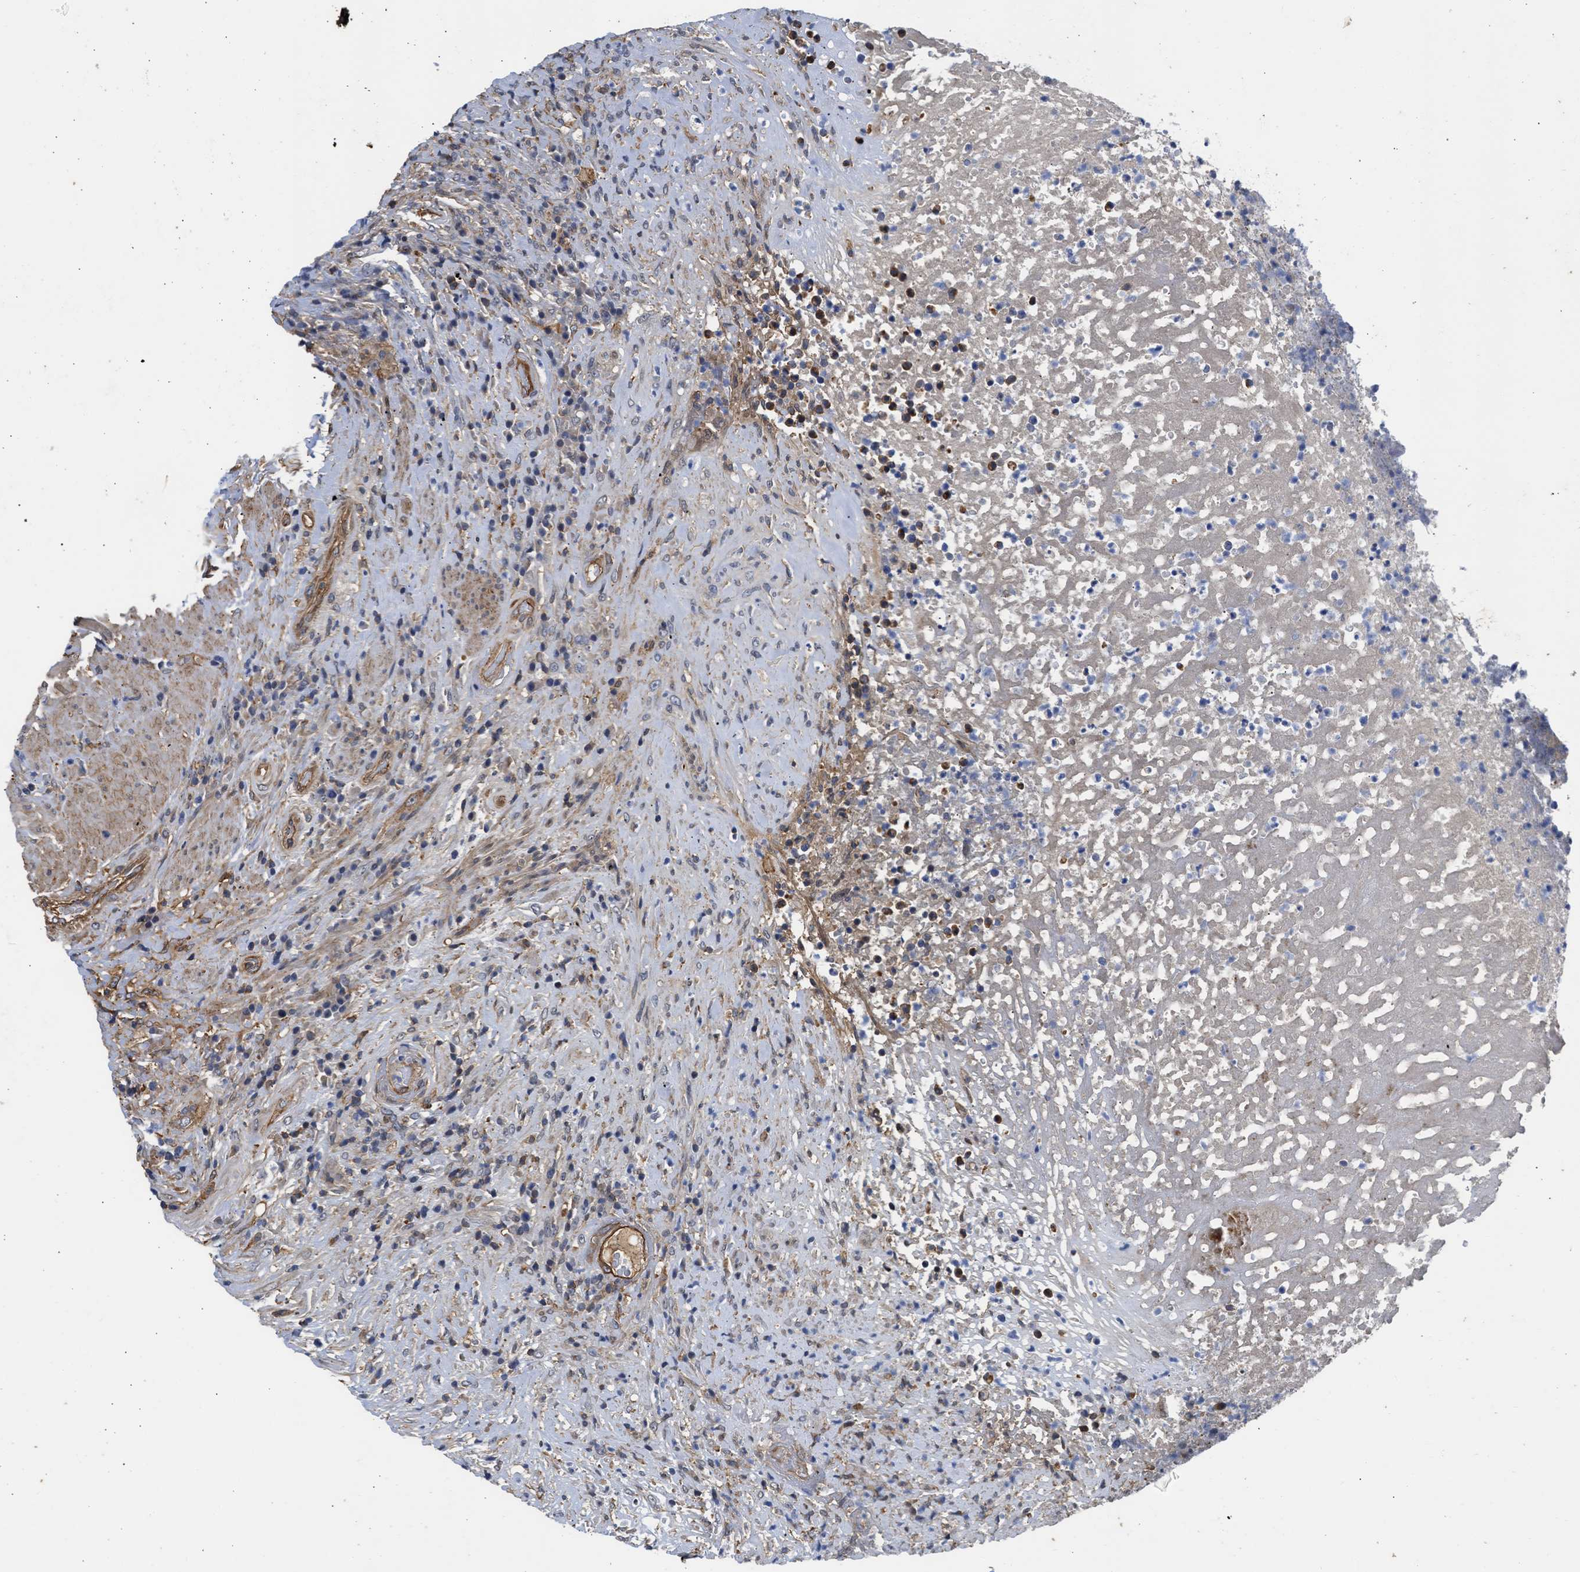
{"staining": {"intensity": "moderate", "quantity": "<25%", "location": "cytoplasmic/membranous,nuclear"}, "tissue": "colorectal cancer", "cell_type": "Tumor cells", "image_type": "cancer", "snomed": [{"axis": "morphology", "description": "Adenocarcinoma, NOS"}, {"axis": "topography", "description": "Rectum"}], "caption": "DAB (3,3'-diaminobenzidine) immunohistochemical staining of adenocarcinoma (colorectal) displays moderate cytoplasmic/membranous and nuclear protein positivity in about <25% of tumor cells. (Stains: DAB in brown, nuclei in blue, Microscopy: brightfield microscopy at high magnification).", "gene": "MAS1L", "patient": {"sex": "male", "age": 72}}